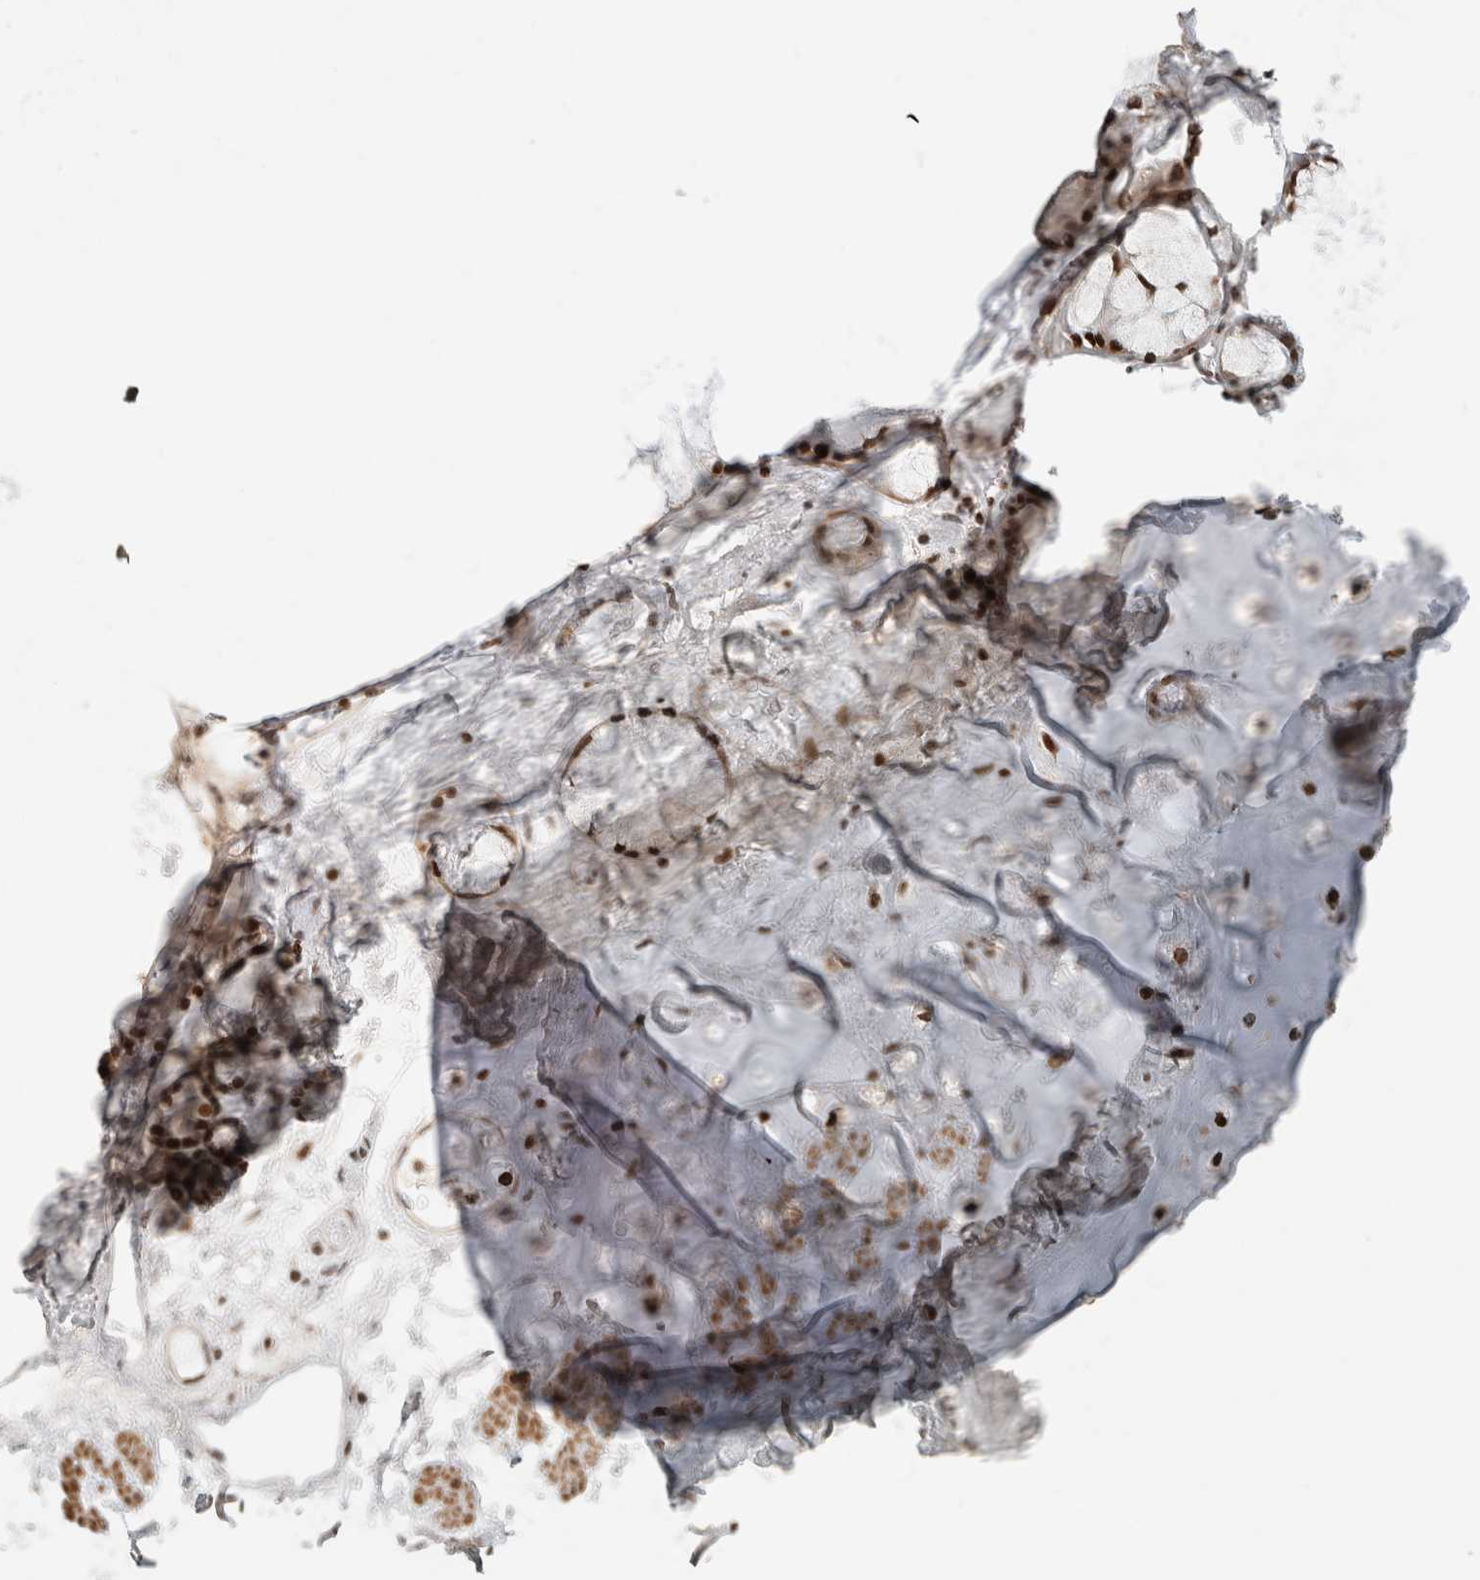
{"staining": {"intensity": "weak", "quantity": "25%-75%", "location": "nuclear"}, "tissue": "adipose tissue", "cell_type": "Adipocytes", "image_type": "normal", "snomed": [{"axis": "morphology", "description": "Normal tissue, NOS"}, {"axis": "topography", "description": "Bronchus"}], "caption": "Brown immunohistochemical staining in unremarkable adipose tissue demonstrates weak nuclear staining in approximately 25%-75% of adipocytes.", "gene": "GINS4", "patient": {"sex": "male", "age": 66}}